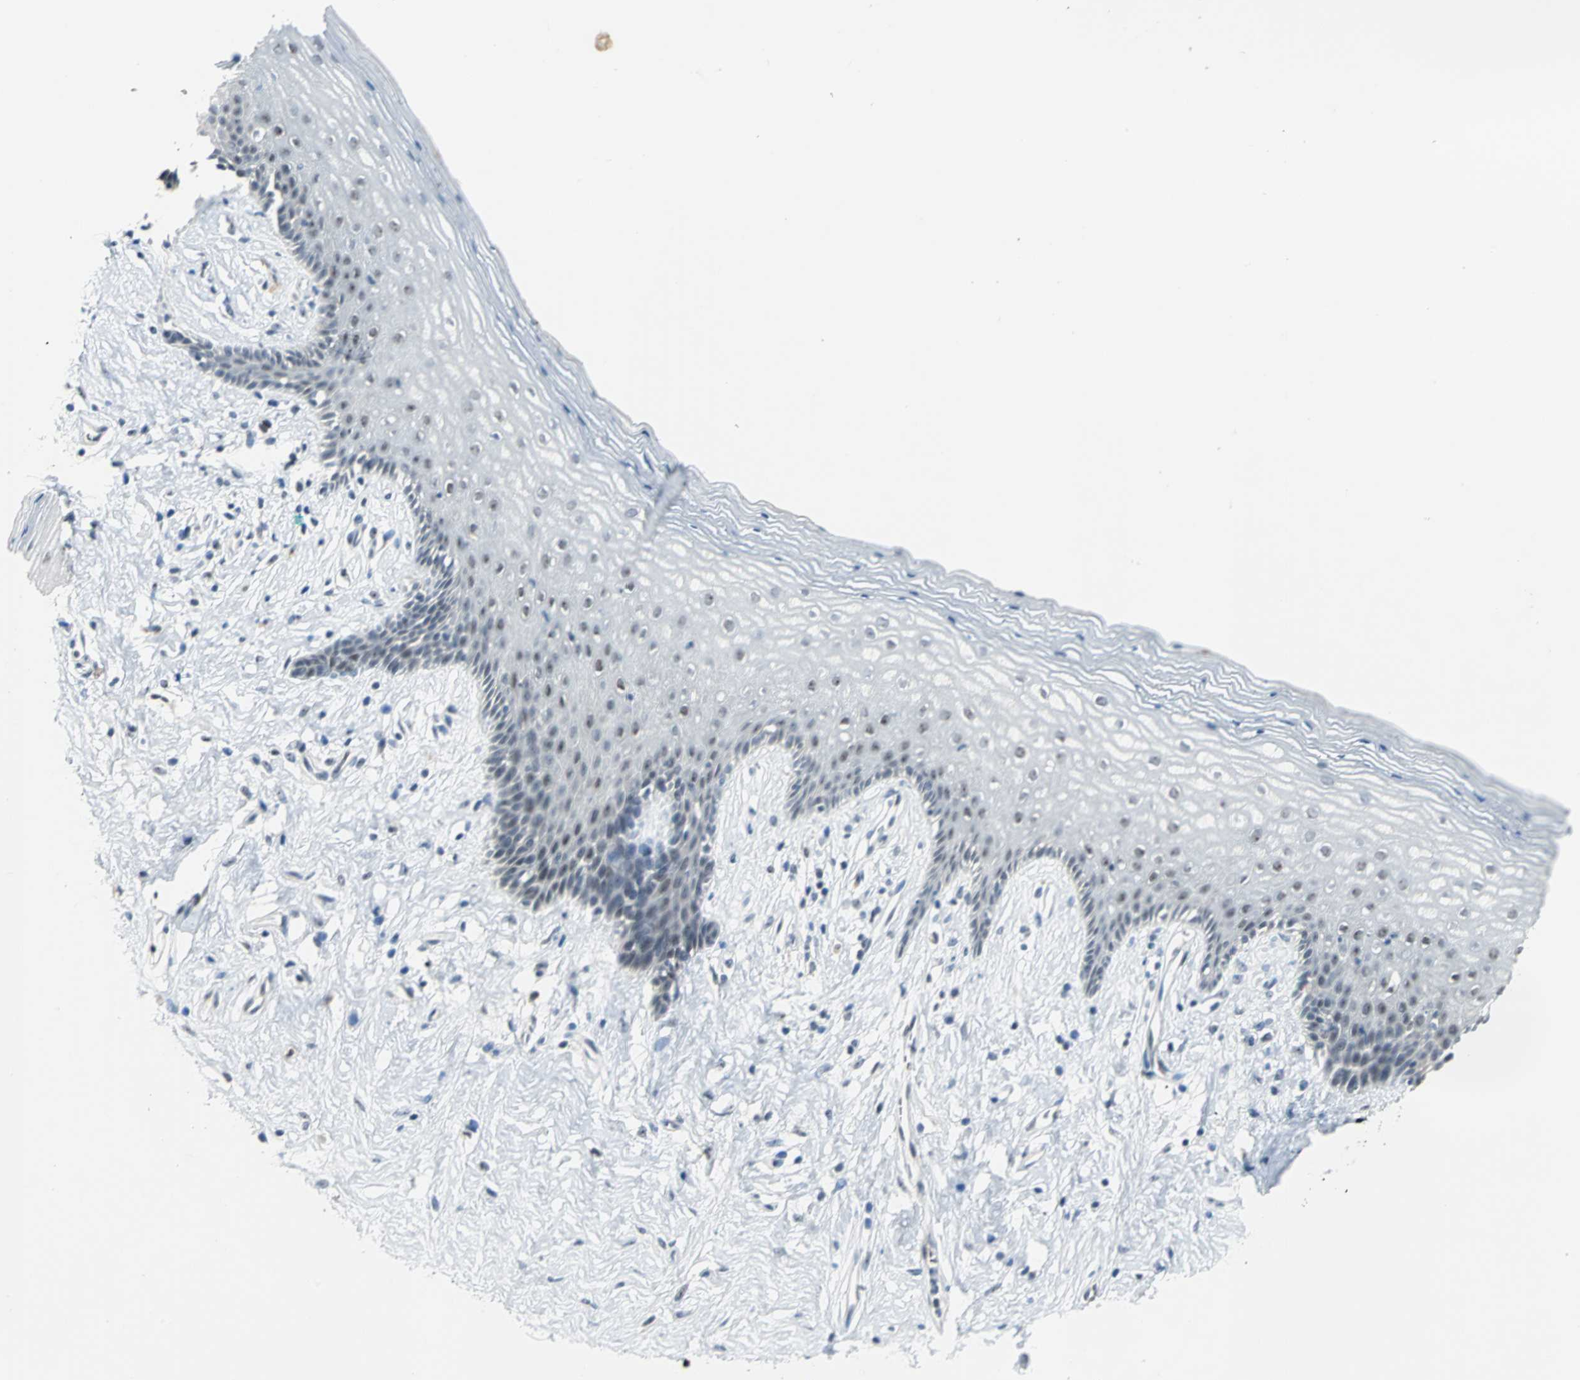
{"staining": {"intensity": "weak", "quantity": "<25%", "location": "nuclear"}, "tissue": "vagina", "cell_type": "Squamous epithelial cells", "image_type": "normal", "snomed": [{"axis": "morphology", "description": "Normal tissue, NOS"}, {"axis": "topography", "description": "Vagina"}], "caption": "Immunohistochemistry (IHC) of unremarkable human vagina displays no positivity in squamous epithelial cells. The staining was performed using DAB to visualize the protein expression in brown, while the nuclei were stained in blue with hematoxylin (Magnification: 20x).", "gene": "GLI3", "patient": {"sex": "female", "age": 44}}